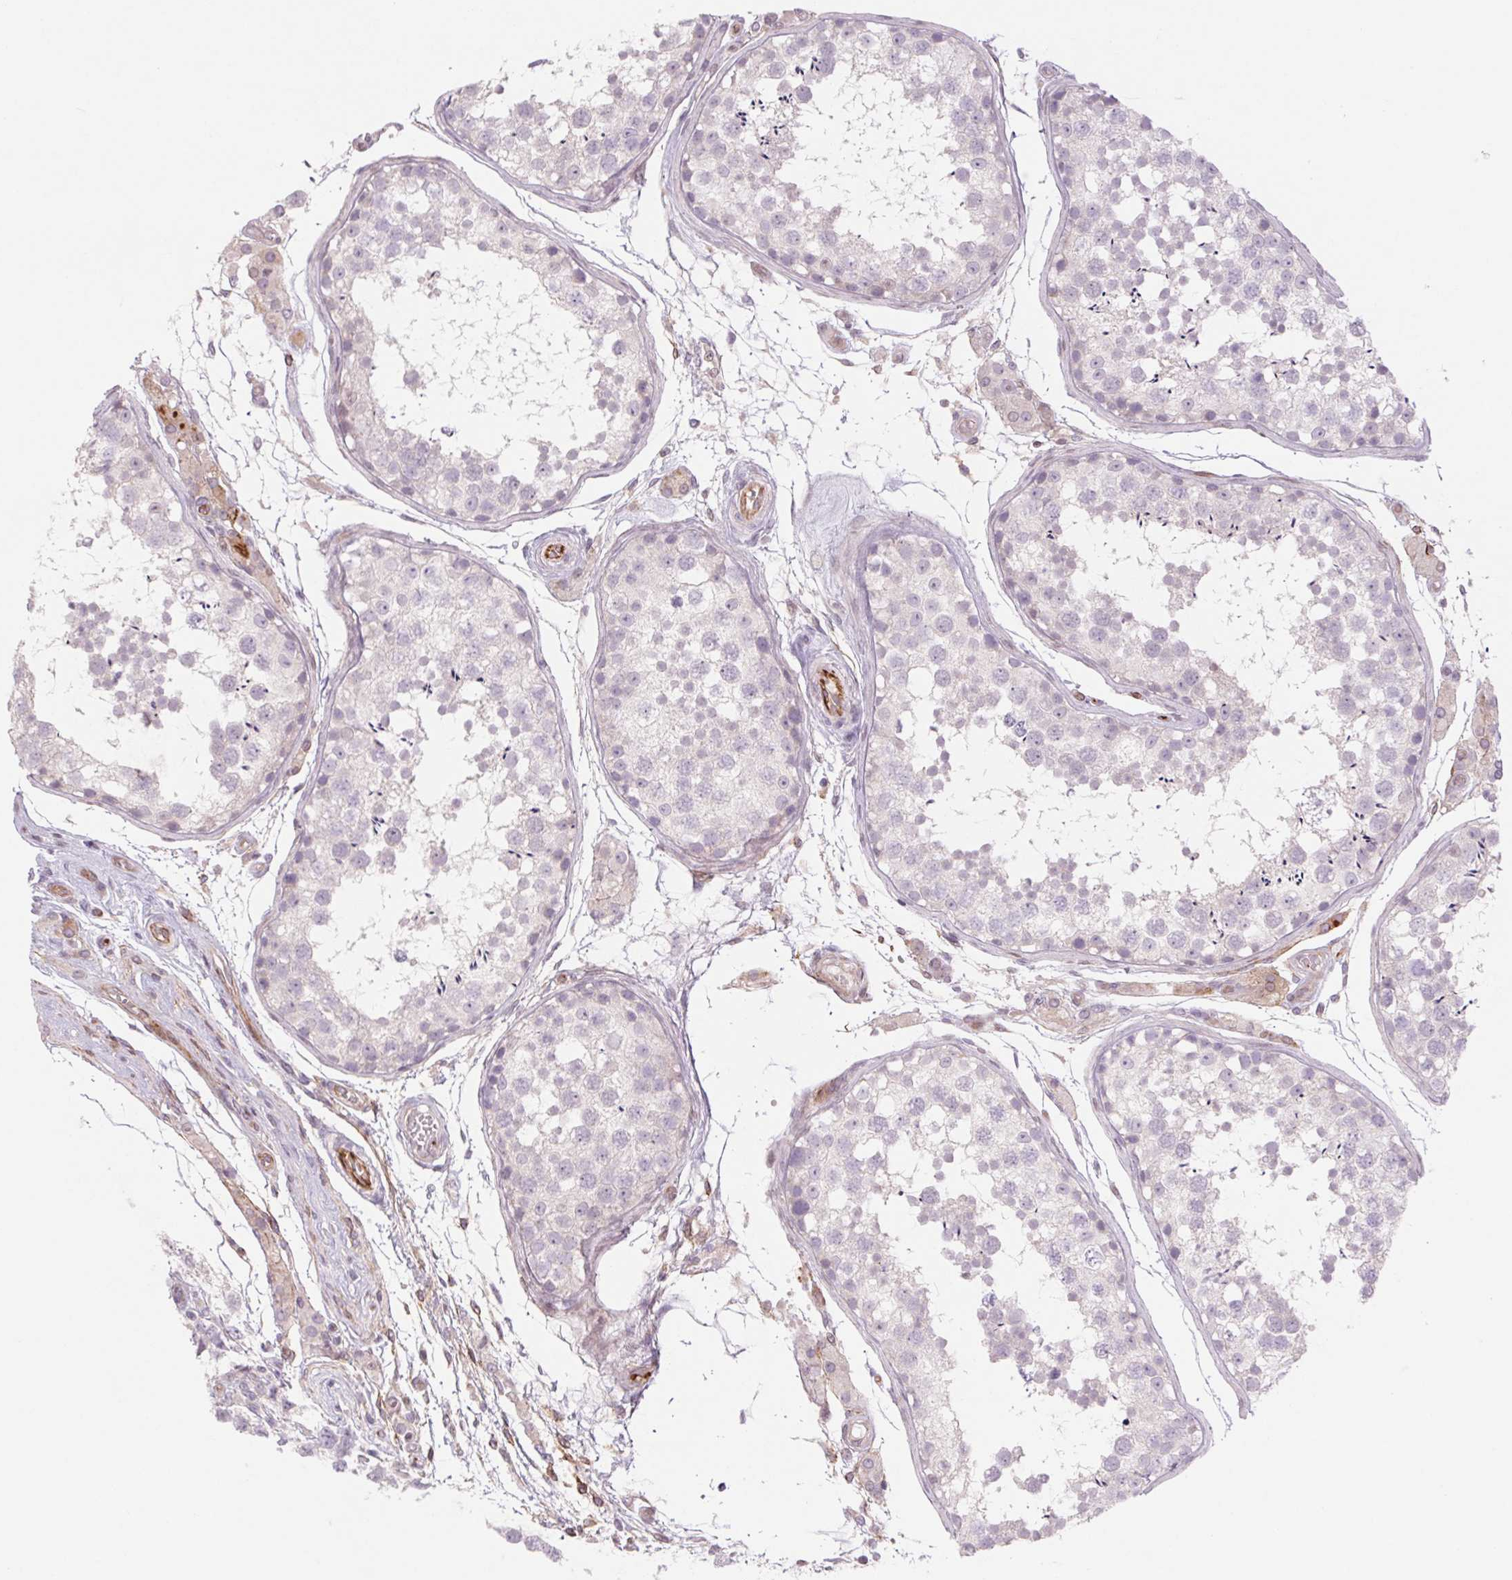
{"staining": {"intensity": "negative", "quantity": "none", "location": "none"}, "tissue": "testis", "cell_type": "Cells in seminiferous ducts", "image_type": "normal", "snomed": [{"axis": "morphology", "description": "Normal tissue, NOS"}, {"axis": "morphology", "description": "Seminoma, NOS"}, {"axis": "topography", "description": "Testis"}], "caption": "Histopathology image shows no protein staining in cells in seminiferous ducts of normal testis. (Brightfield microscopy of DAB (3,3'-diaminobenzidine) IHC at high magnification).", "gene": "MS4A13", "patient": {"sex": "male", "age": 29}}